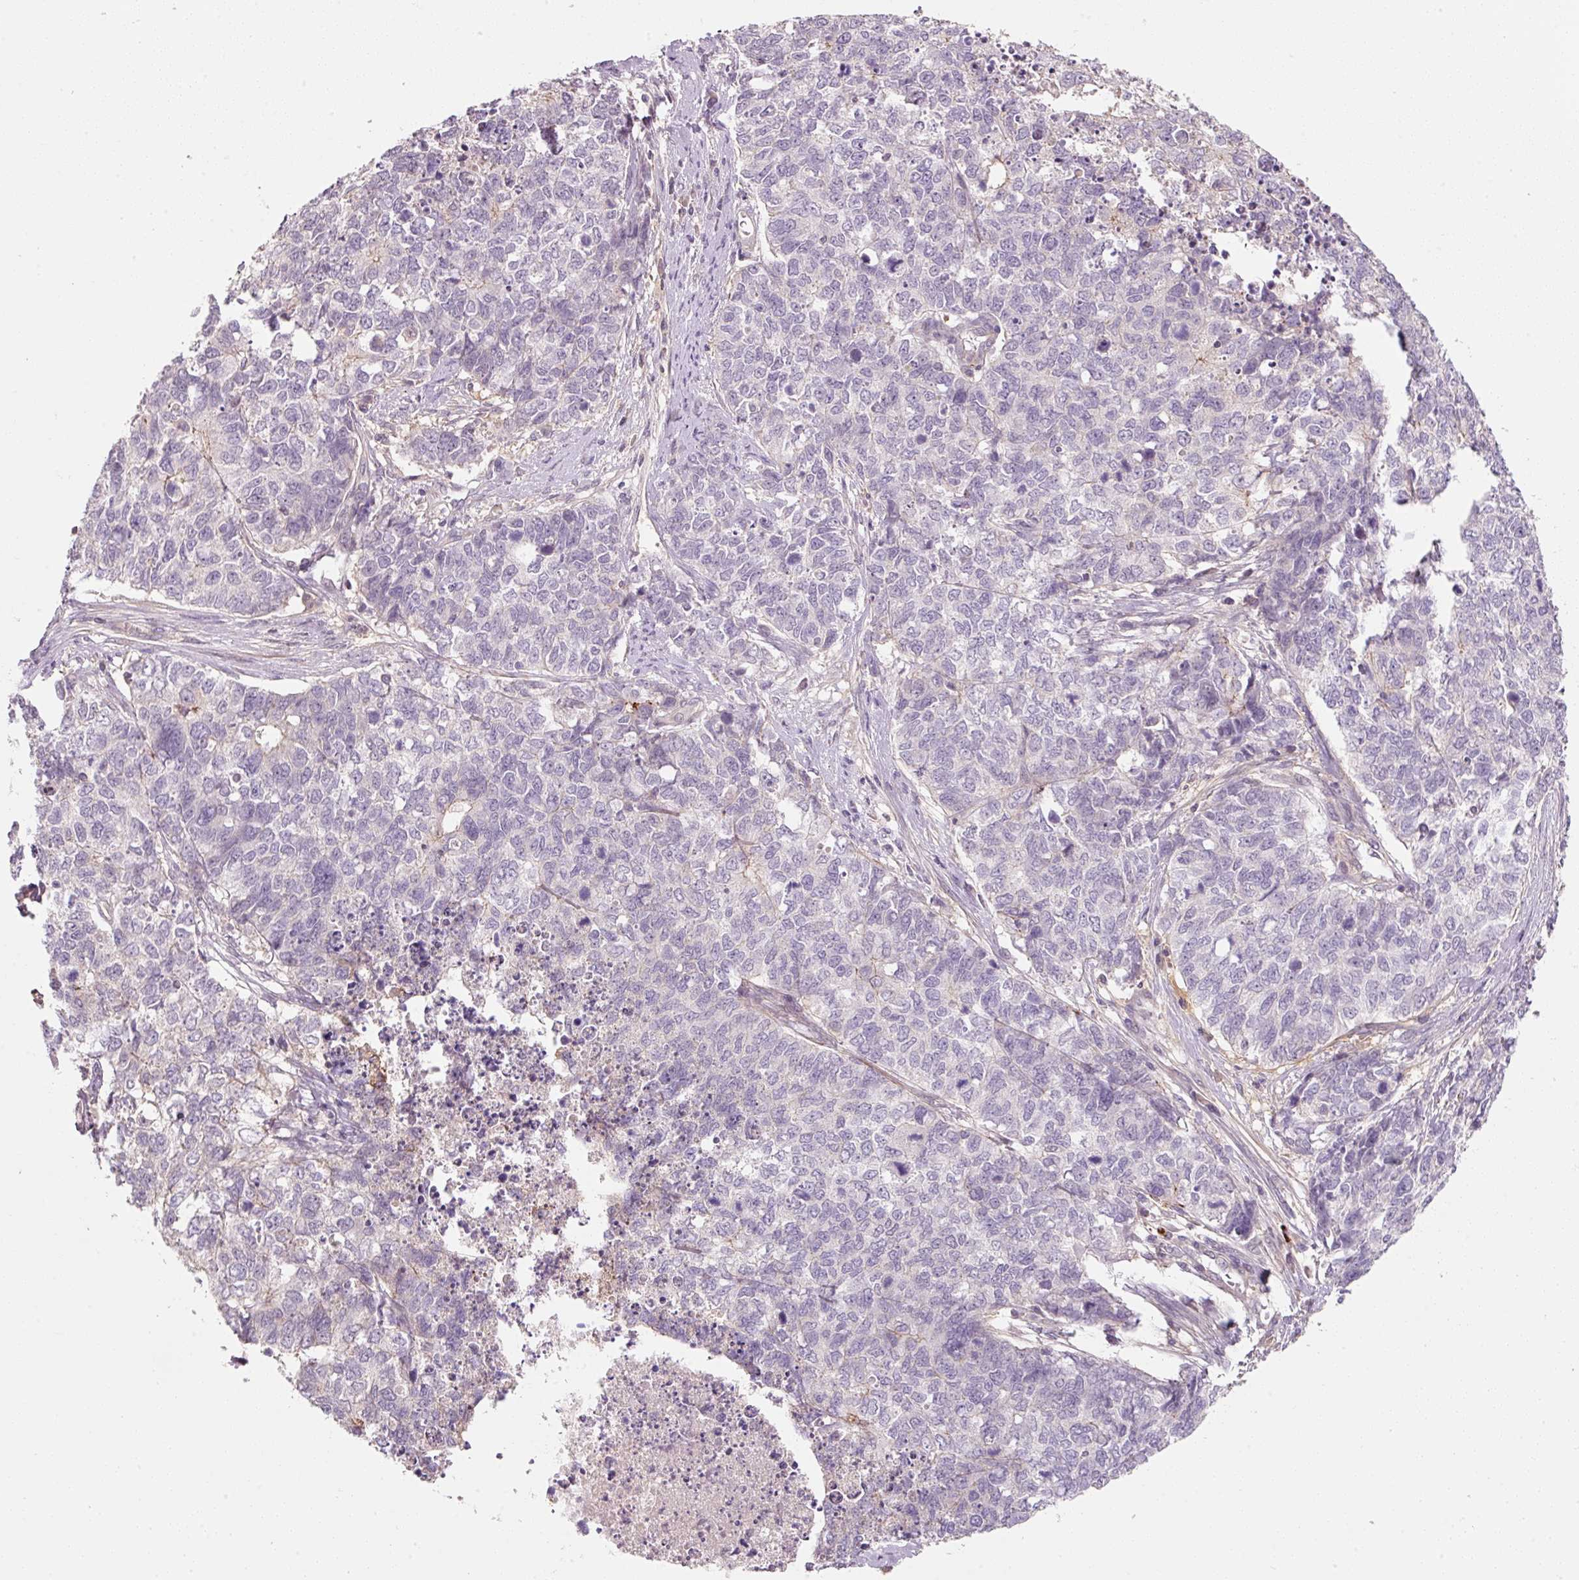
{"staining": {"intensity": "negative", "quantity": "none", "location": "none"}, "tissue": "cervical cancer", "cell_type": "Tumor cells", "image_type": "cancer", "snomed": [{"axis": "morphology", "description": "Squamous cell carcinoma, NOS"}, {"axis": "topography", "description": "Cervix"}], "caption": "IHC image of neoplastic tissue: human cervical cancer stained with DAB exhibits no significant protein staining in tumor cells. The staining is performed using DAB brown chromogen with nuclei counter-stained in using hematoxylin.", "gene": "TIRAP", "patient": {"sex": "female", "age": 63}}